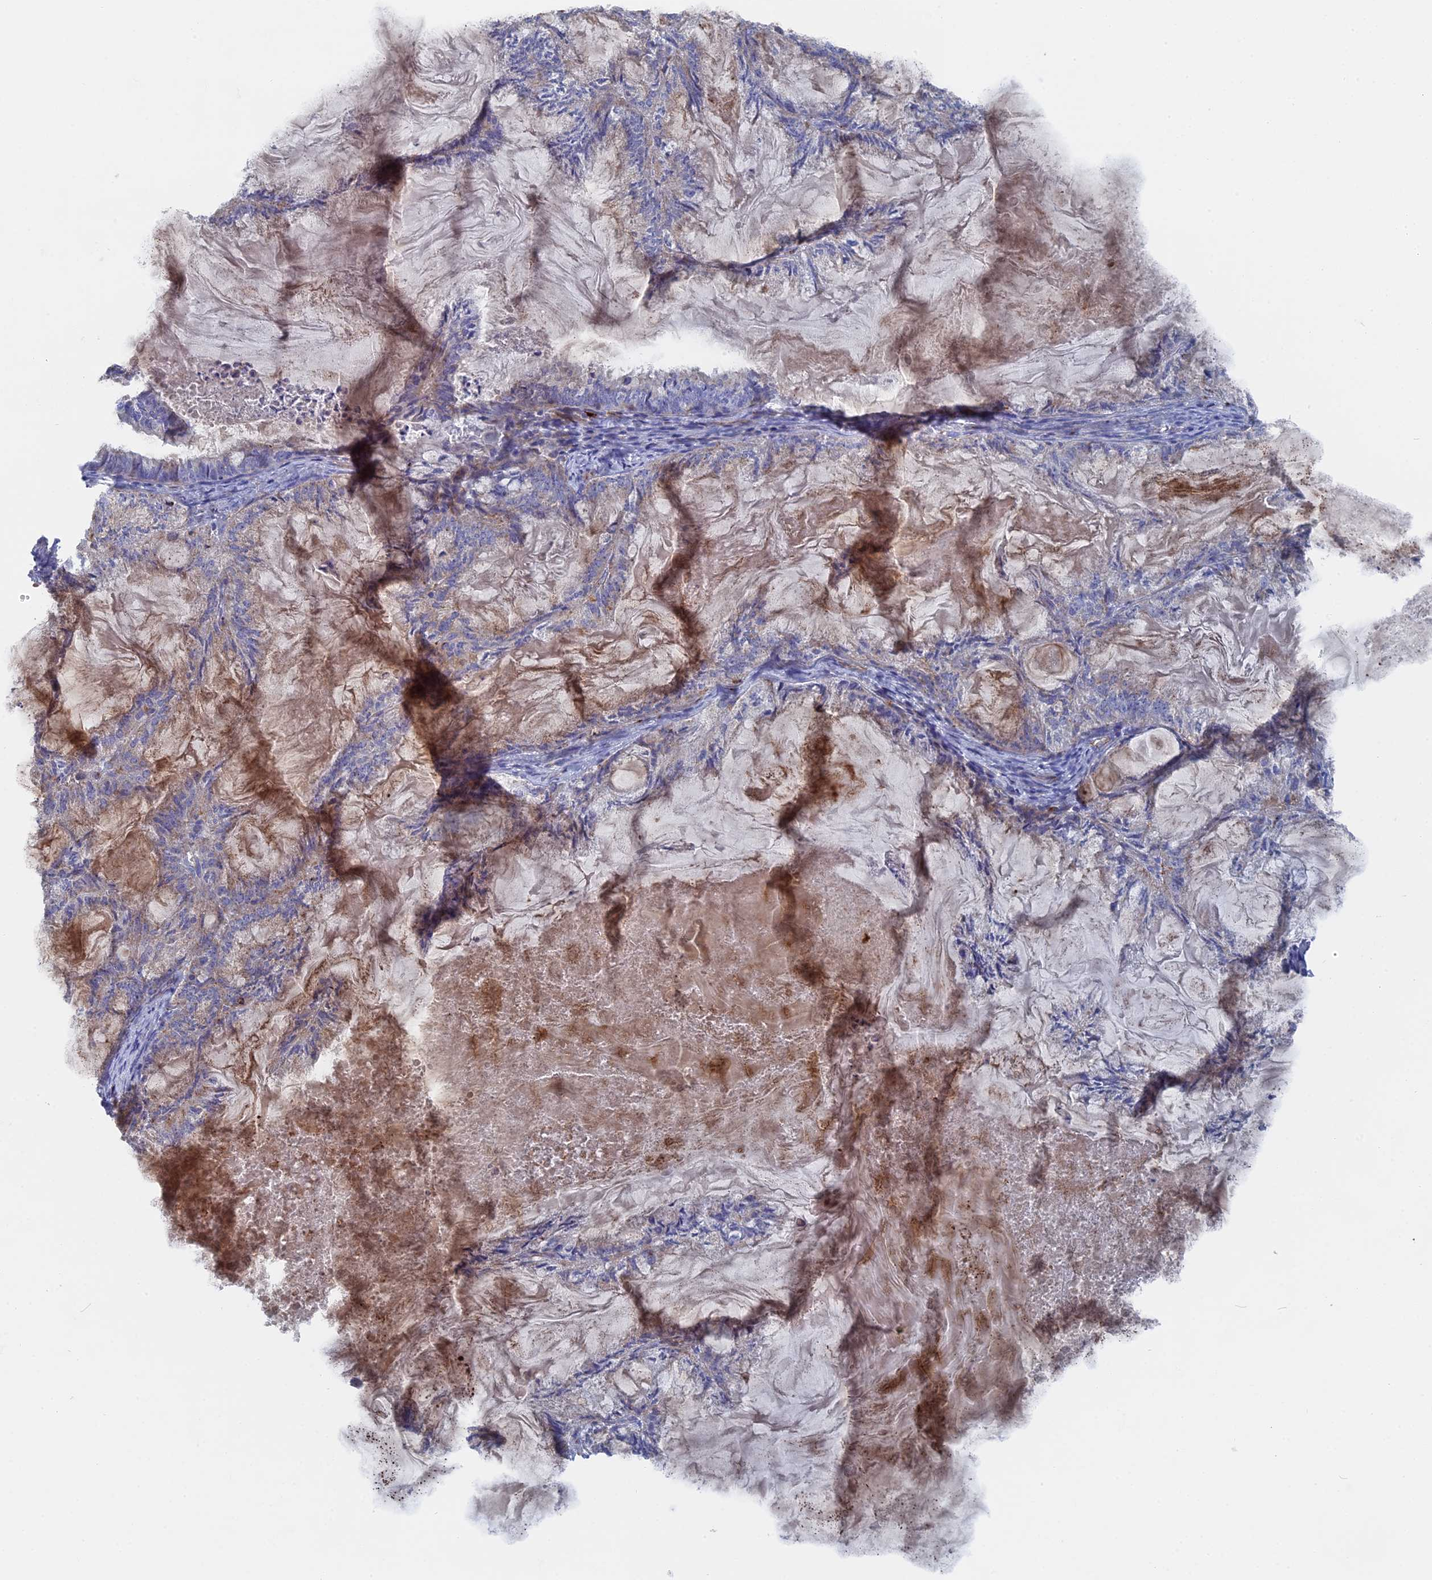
{"staining": {"intensity": "negative", "quantity": "none", "location": "none"}, "tissue": "endometrial cancer", "cell_type": "Tumor cells", "image_type": "cancer", "snomed": [{"axis": "morphology", "description": "Adenocarcinoma, NOS"}, {"axis": "topography", "description": "Endometrium"}], "caption": "A high-resolution image shows immunohistochemistry (IHC) staining of adenocarcinoma (endometrial), which displays no significant positivity in tumor cells.", "gene": "SMG9", "patient": {"sex": "female", "age": 86}}